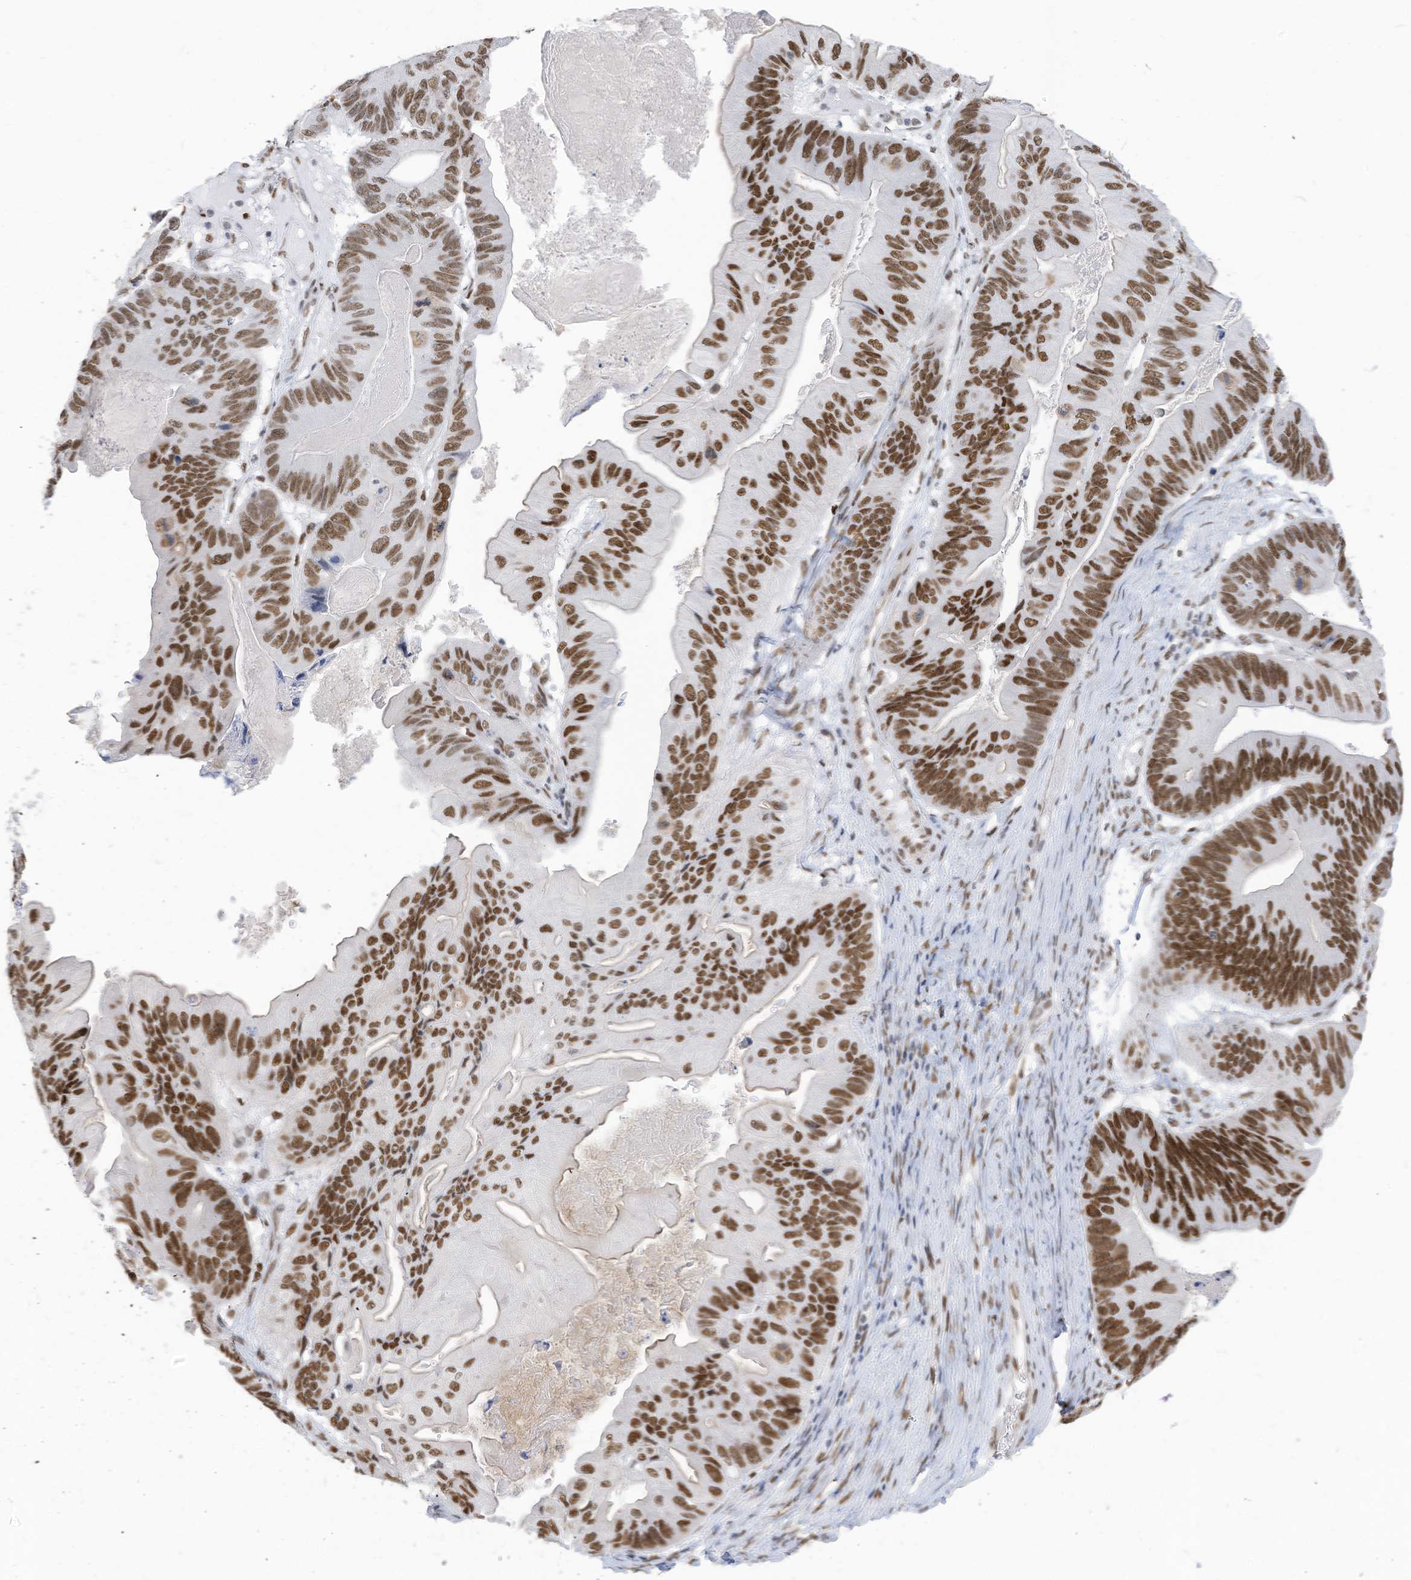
{"staining": {"intensity": "strong", "quantity": ">75%", "location": "nuclear"}, "tissue": "ovarian cancer", "cell_type": "Tumor cells", "image_type": "cancer", "snomed": [{"axis": "morphology", "description": "Cystadenocarcinoma, mucinous, NOS"}, {"axis": "topography", "description": "Ovary"}], "caption": "Immunohistochemical staining of mucinous cystadenocarcinoma (ovarian) shows high levels of strong nuclear protein staining in about >75% of tumor cells. The protein of interest is shown in brown color, while the nuclei are stained blue.", "gene": "KHSRP", "patient": {"sex": "female", "age": 61}}